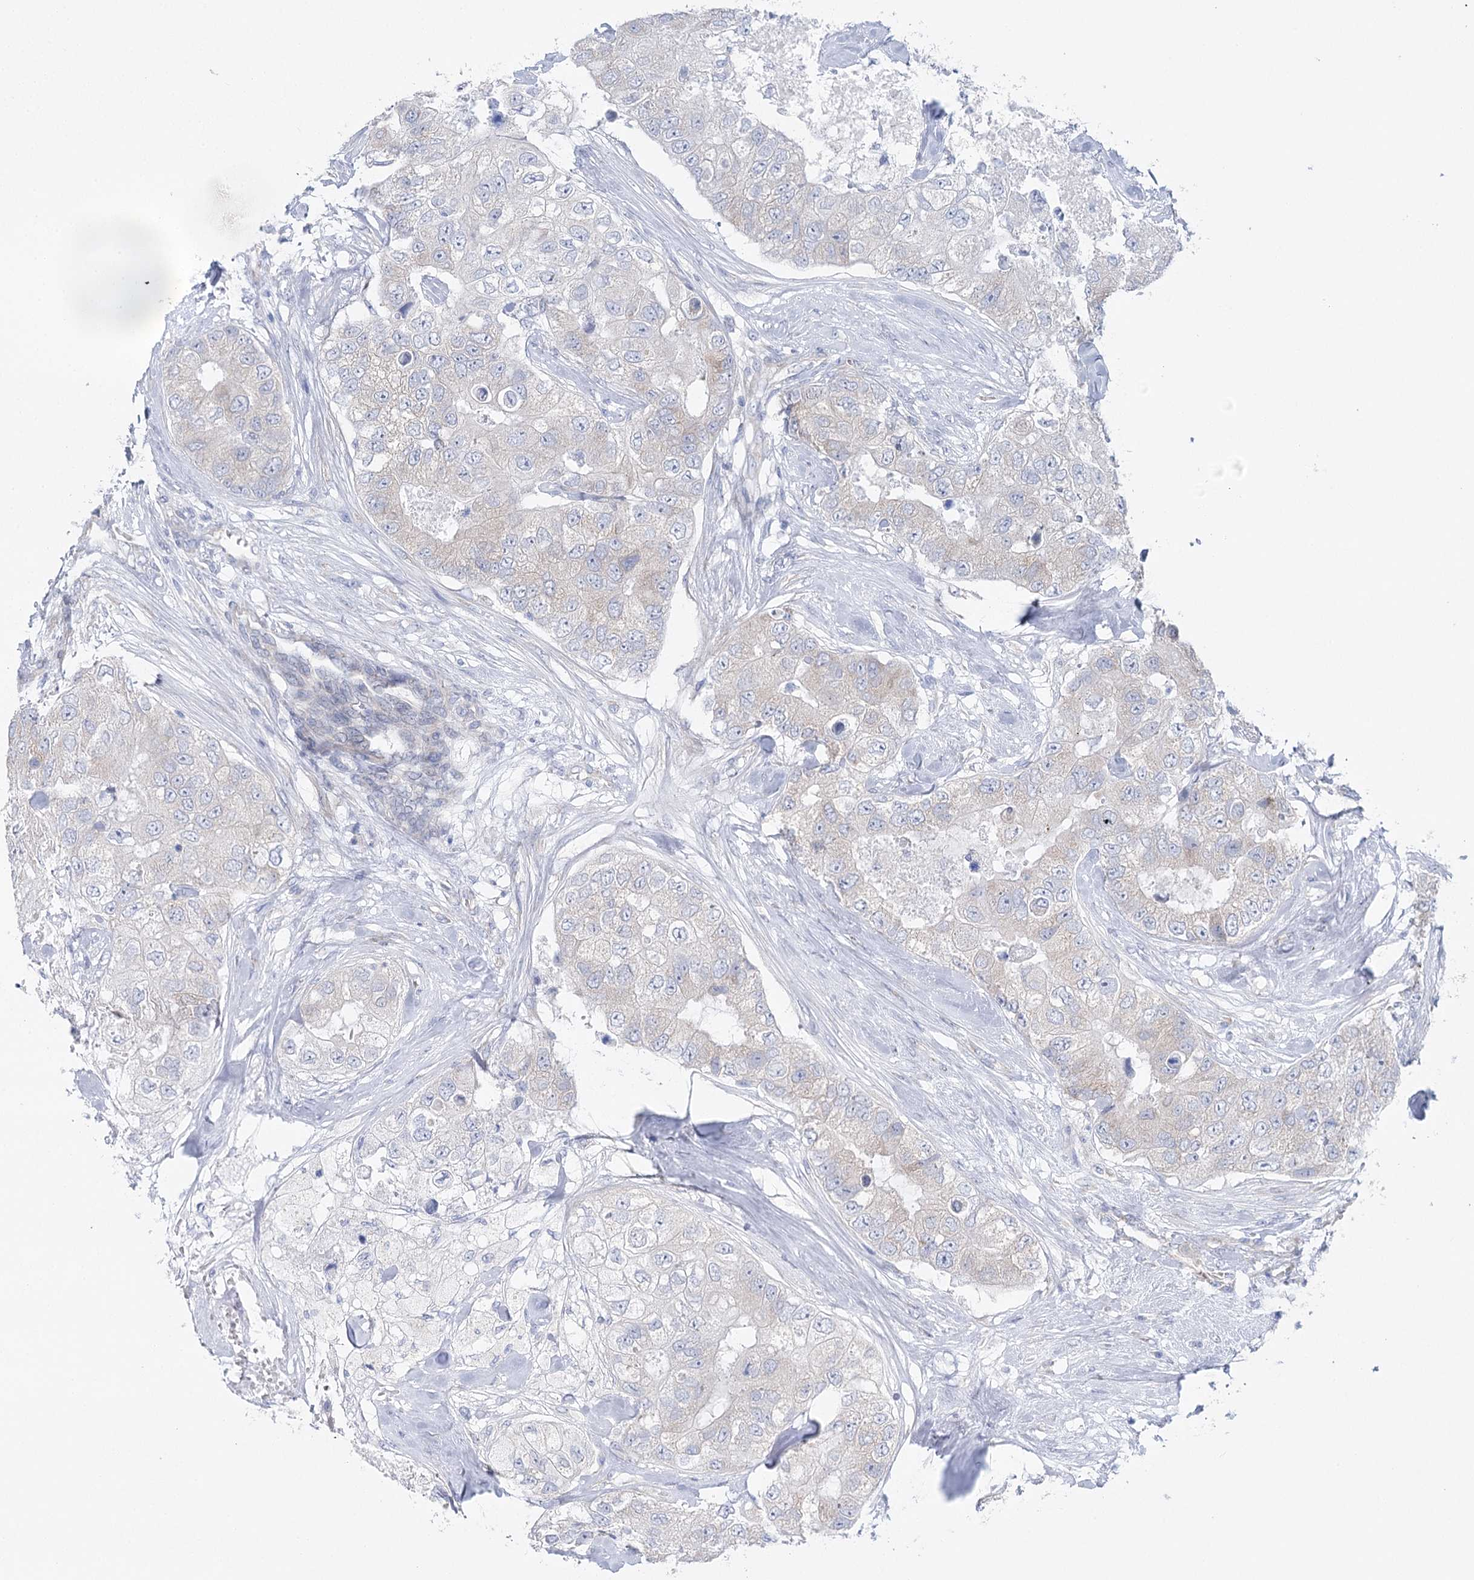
{"staining": {"intensity": "negative", "quantity": "none", "location": "none"}, "tissue": "breast cancer", "cell_type": "Tumor cells", "image_type": "cancer", "snomed": [{"axis": "morphology", "description": "Duct carcinoma"}, {"axis": "topography", "description": "Breast"}], "caption": "Immunohistochemical staining of human breast cancer reveals no significant positivity in tumor cells. (DAB immunohistochemistry (IHC) with hematoxylin counter stain).", "gene": "CSN3", "patient": {"sex": "female", "age": 62}}